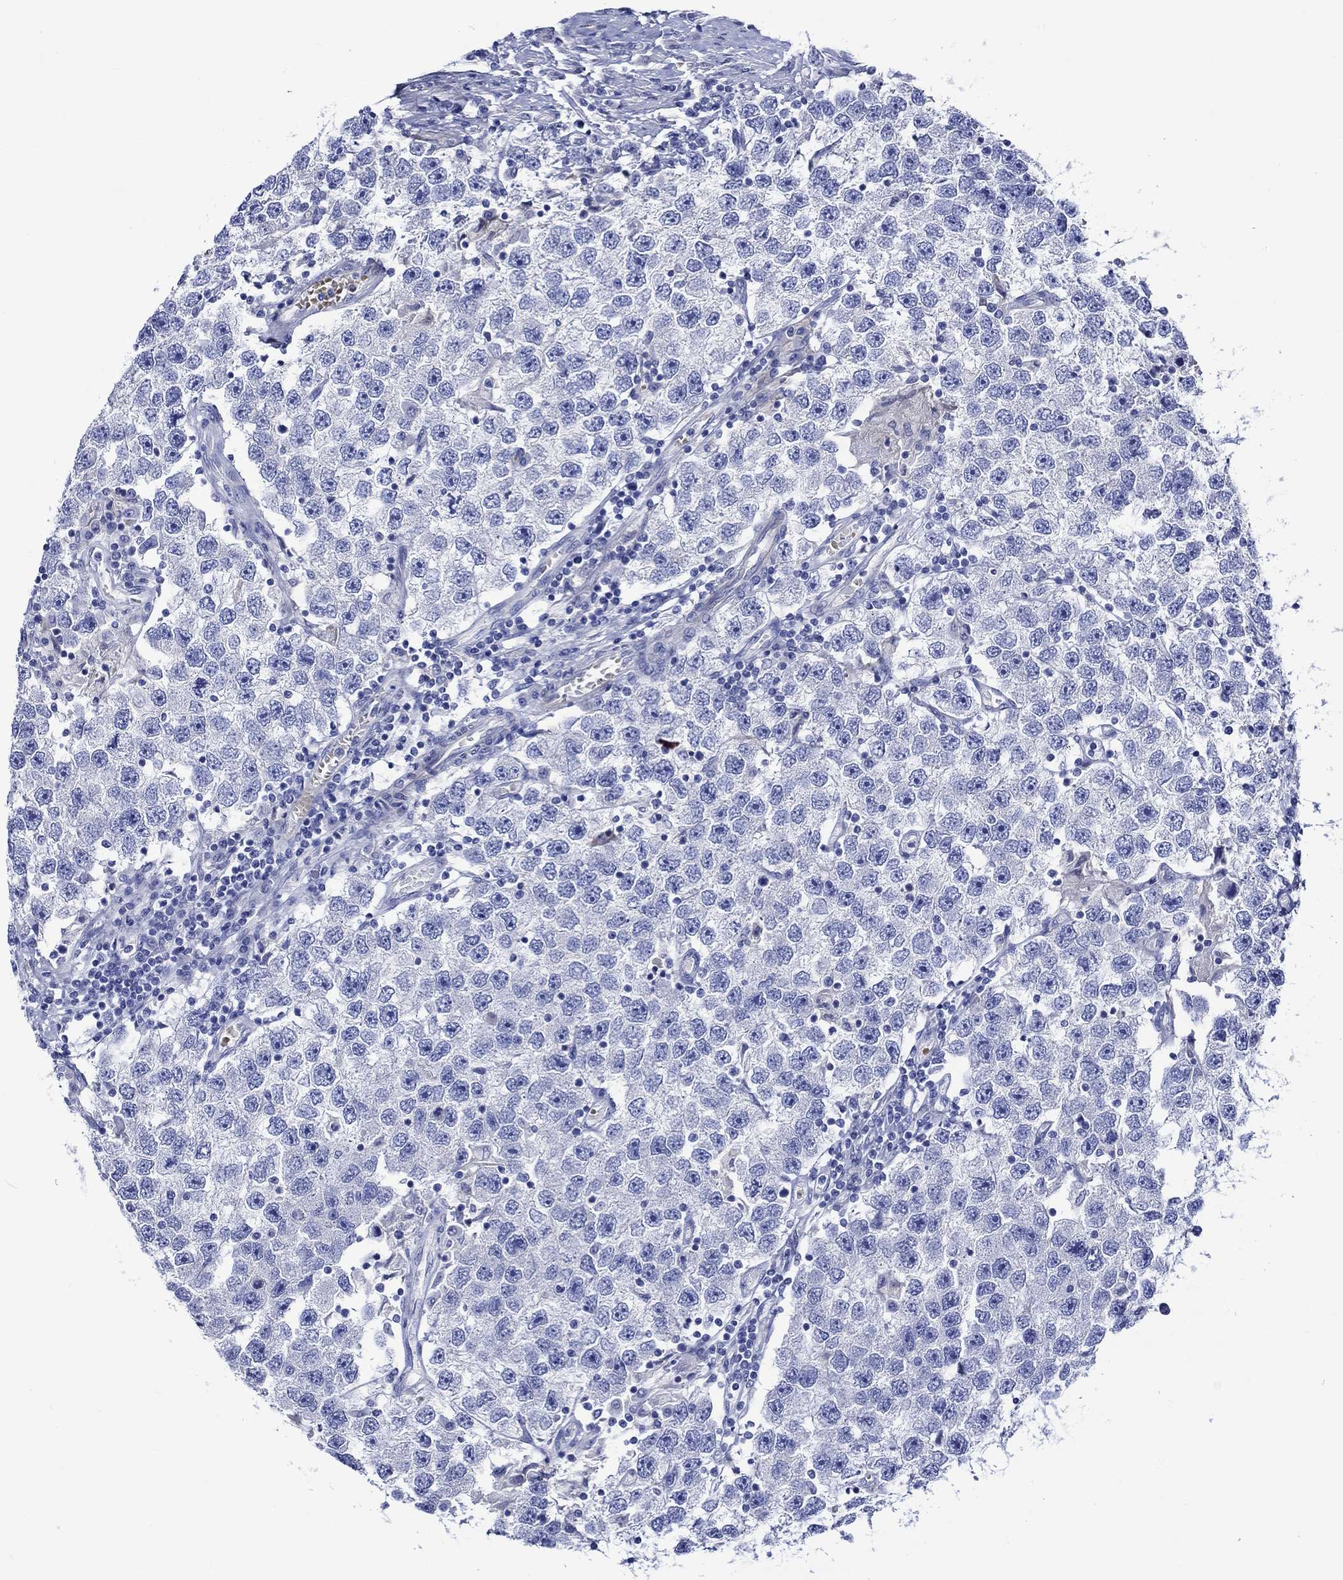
{"staining": {"intensity": "negative", "quantity": "none", "location": "none"}, "tissue": "testis cancer", "cell_type": "Tumor cells", "image_type": "cancer", "snomed": [{"axis": "morphology", "description": "Seminoma, NOS"}, {"axis": "topography", "description": "Testis"}], "caption": "Micrograph shows no significant protein staining in tumor cells of testis cancer (seminoma). (Stains: DAB (3,3'-diaminobenzidine) IHC with hematoxylin counter stain, Microscopy: brightfield microscopy at high magnification).", "gene": "NRIP3", "patient": {"sex": "male", "age": 26}}